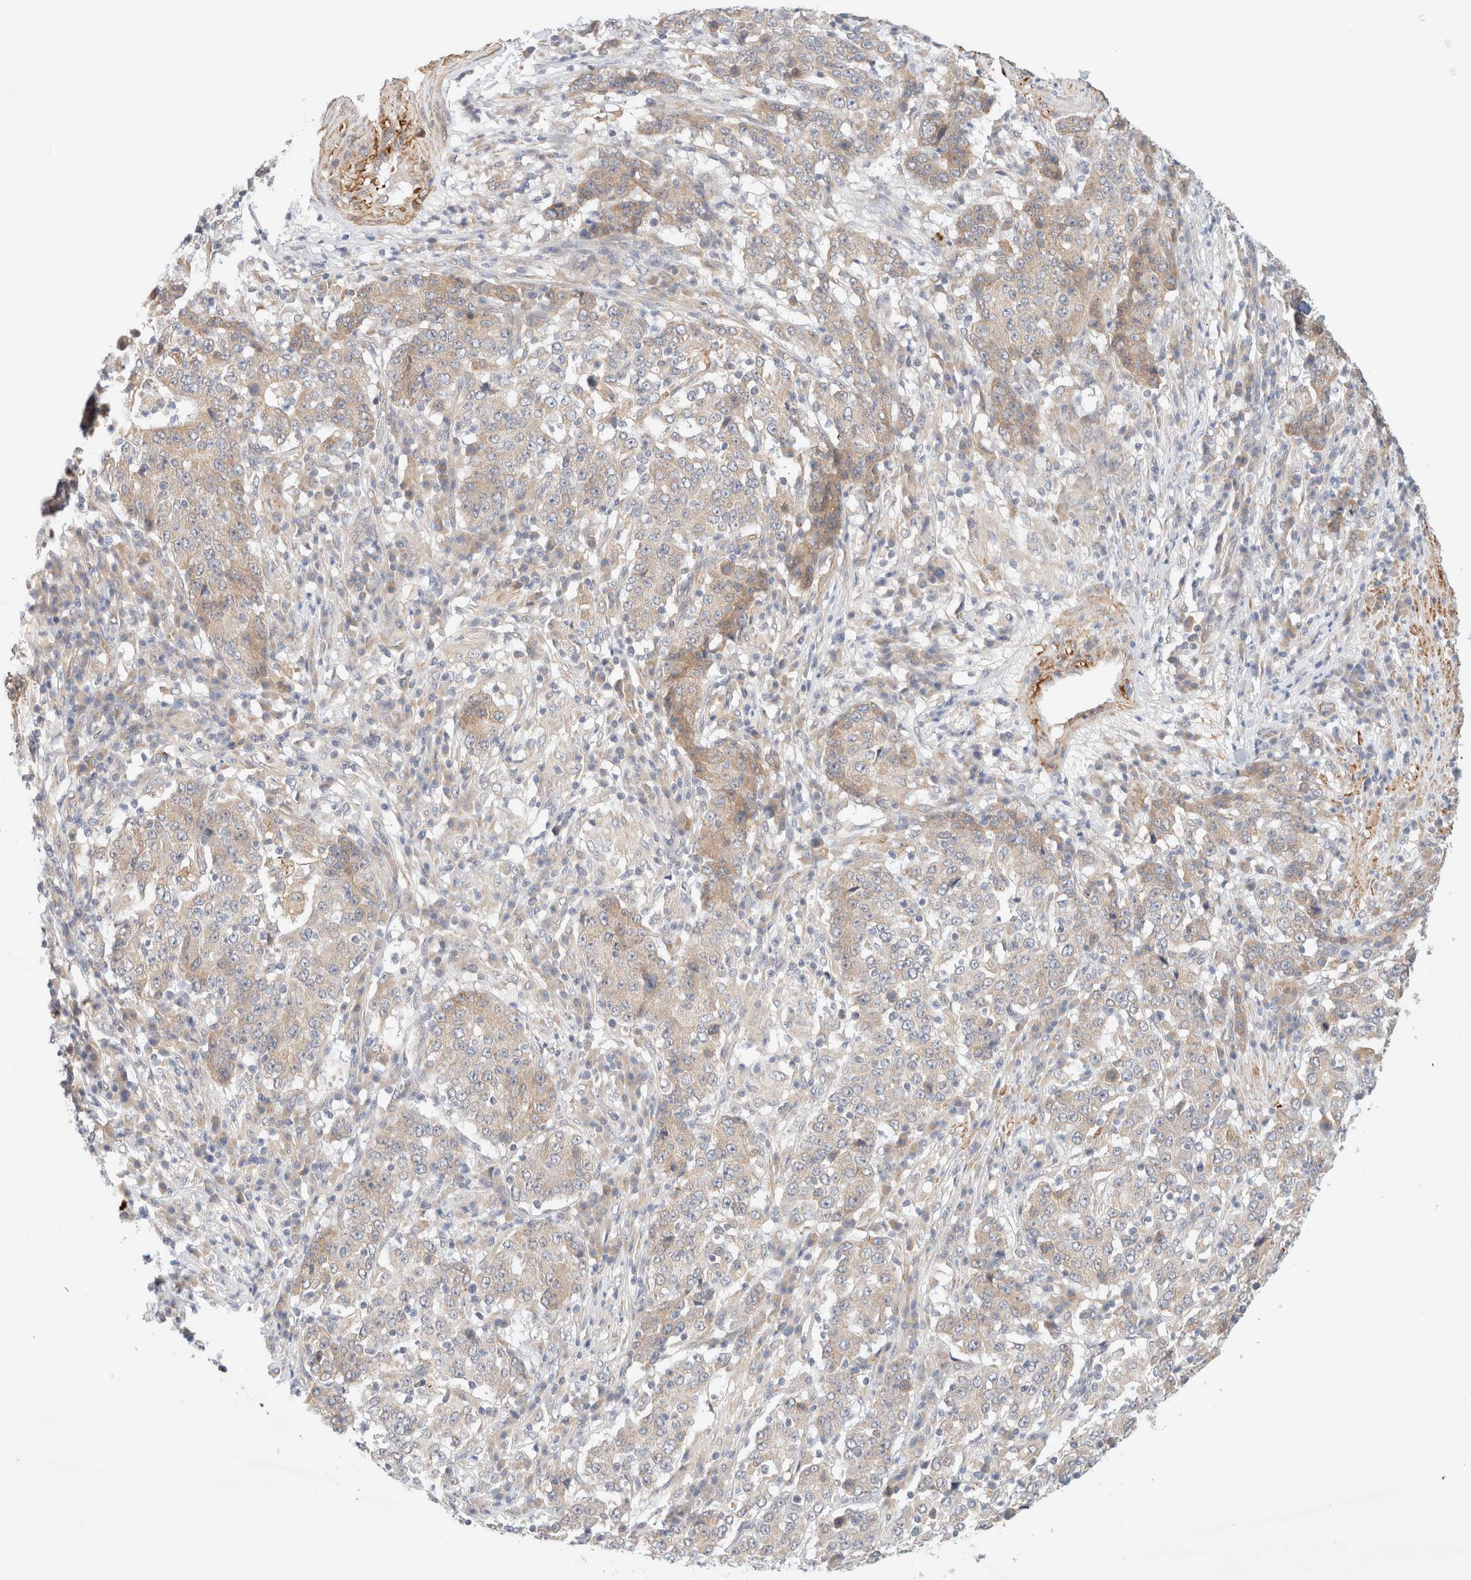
{"staining": {"intensity": "weak", "quantity": ">75%", "location": "cytoplasmic/membranous"}, "tissue": "stomach cancer", "cell_type": "Tumor cells", "image_type": "cancer", "snomed": [{"axis": "morphology", "description": "Adenocarcinoma, NOS"}, {"axis": "topography", "description": "Stomach"}], "caption": "Protein expression analysis of adenocarcinoma (stomach) reveals weak cytoplasmic/membranous expression in approximately >75% of tumor cells.", "gene": "RRP15", "patient": {"sex": "male", "age": 59}}